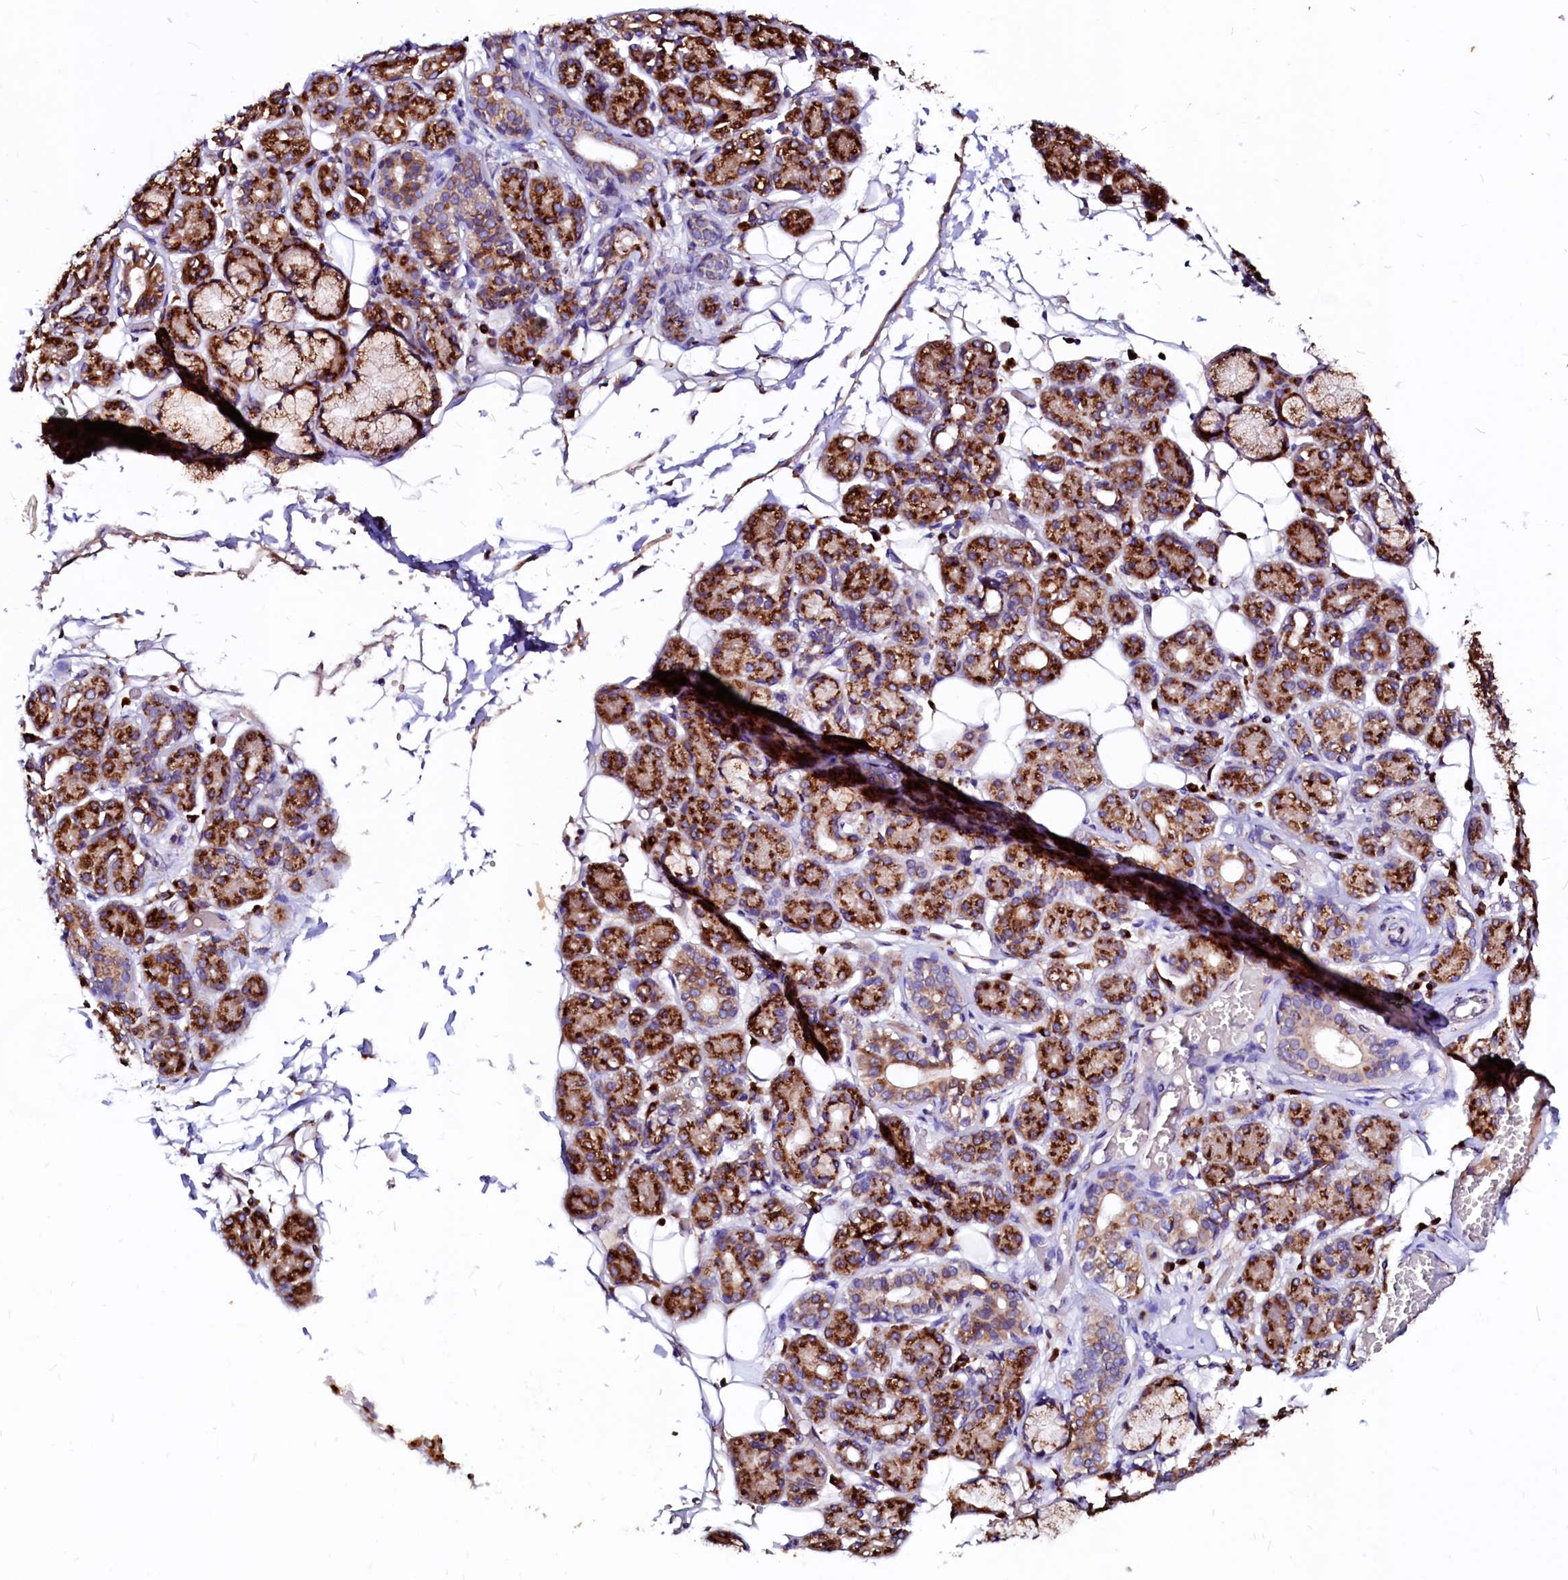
{"staining": {"intensity": "strong", "quantity": ">75%", "location": "cytoplasmic/membranous"}, "tissue": "salivary gland", "cell_type": "Glandular cells", "image_type": "normal", "snomed": [{"axis": "morphology", "description": "Normal tissue, NOS"}, {"axis": "topography", "description": "Salivary gland"}], "caption": "Immunohistochemical staining of normal human salivary gland exhibits strong cytoplasmic/membranous protein staining in approximately >75% of glandular cells.", "gene": "LMAN1", "patient": {"sex": "male", "age": 63}}